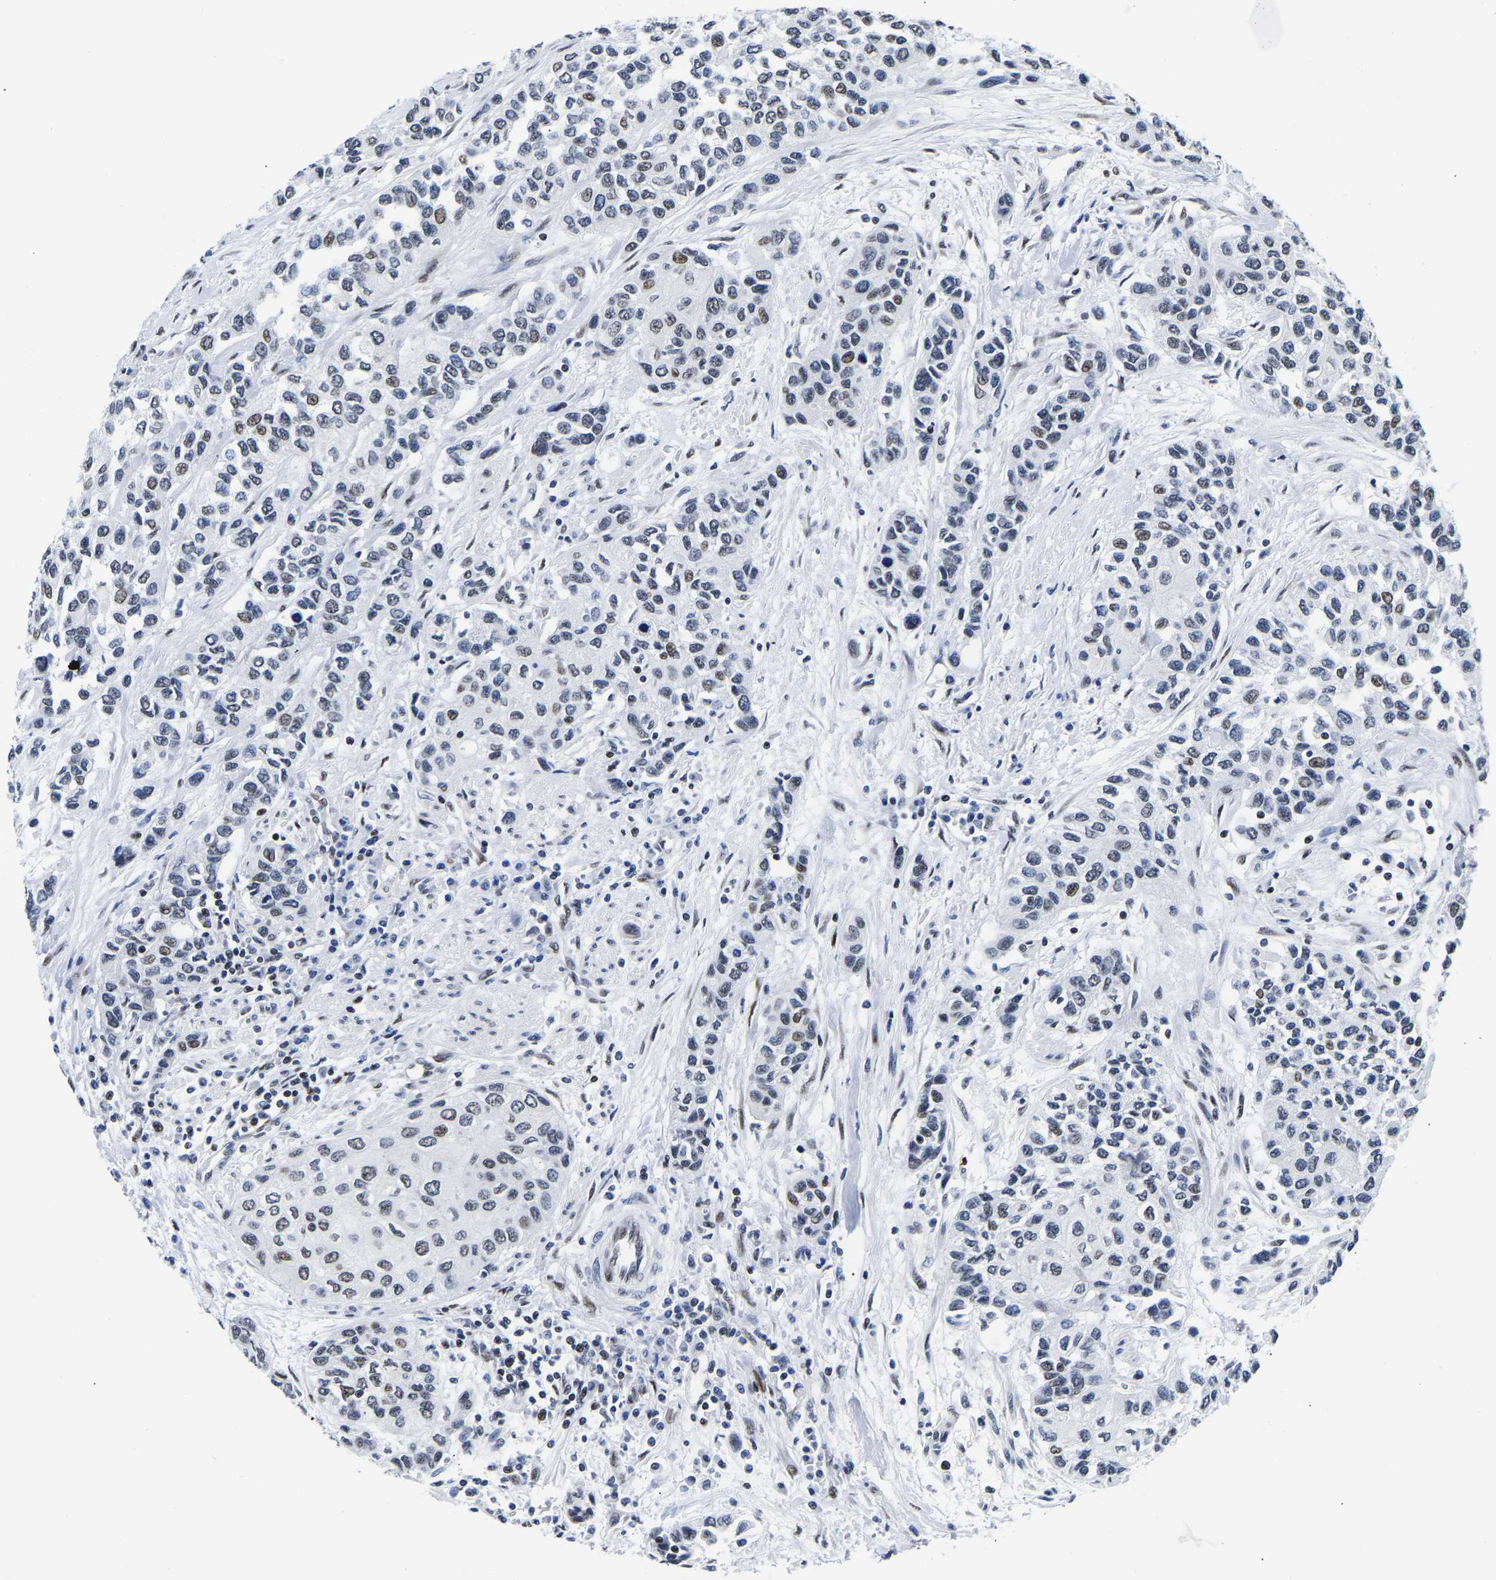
{"staining": {"intensity": "moderate", "quantity": "<25%", "location": "nuclear"}, "tissue": "urothelial cancer", "cell_type": "Tumor cells", "image_type": "cancer", "snomed": [{"axis": "morphology", "description": "Urothelial carcinoma, High grade"}, {"axis": "topography", "description": "Urinary bladder"}], "caption": "Protein staining of urothelial carcinoma (high-grade) tissue demonstrates moderate nuclear staining in about <25% of tumor cells. Nuclei are stained in blue.", "gene": "PTRHD1", "patient": {"sex": "female", "age": 56}}